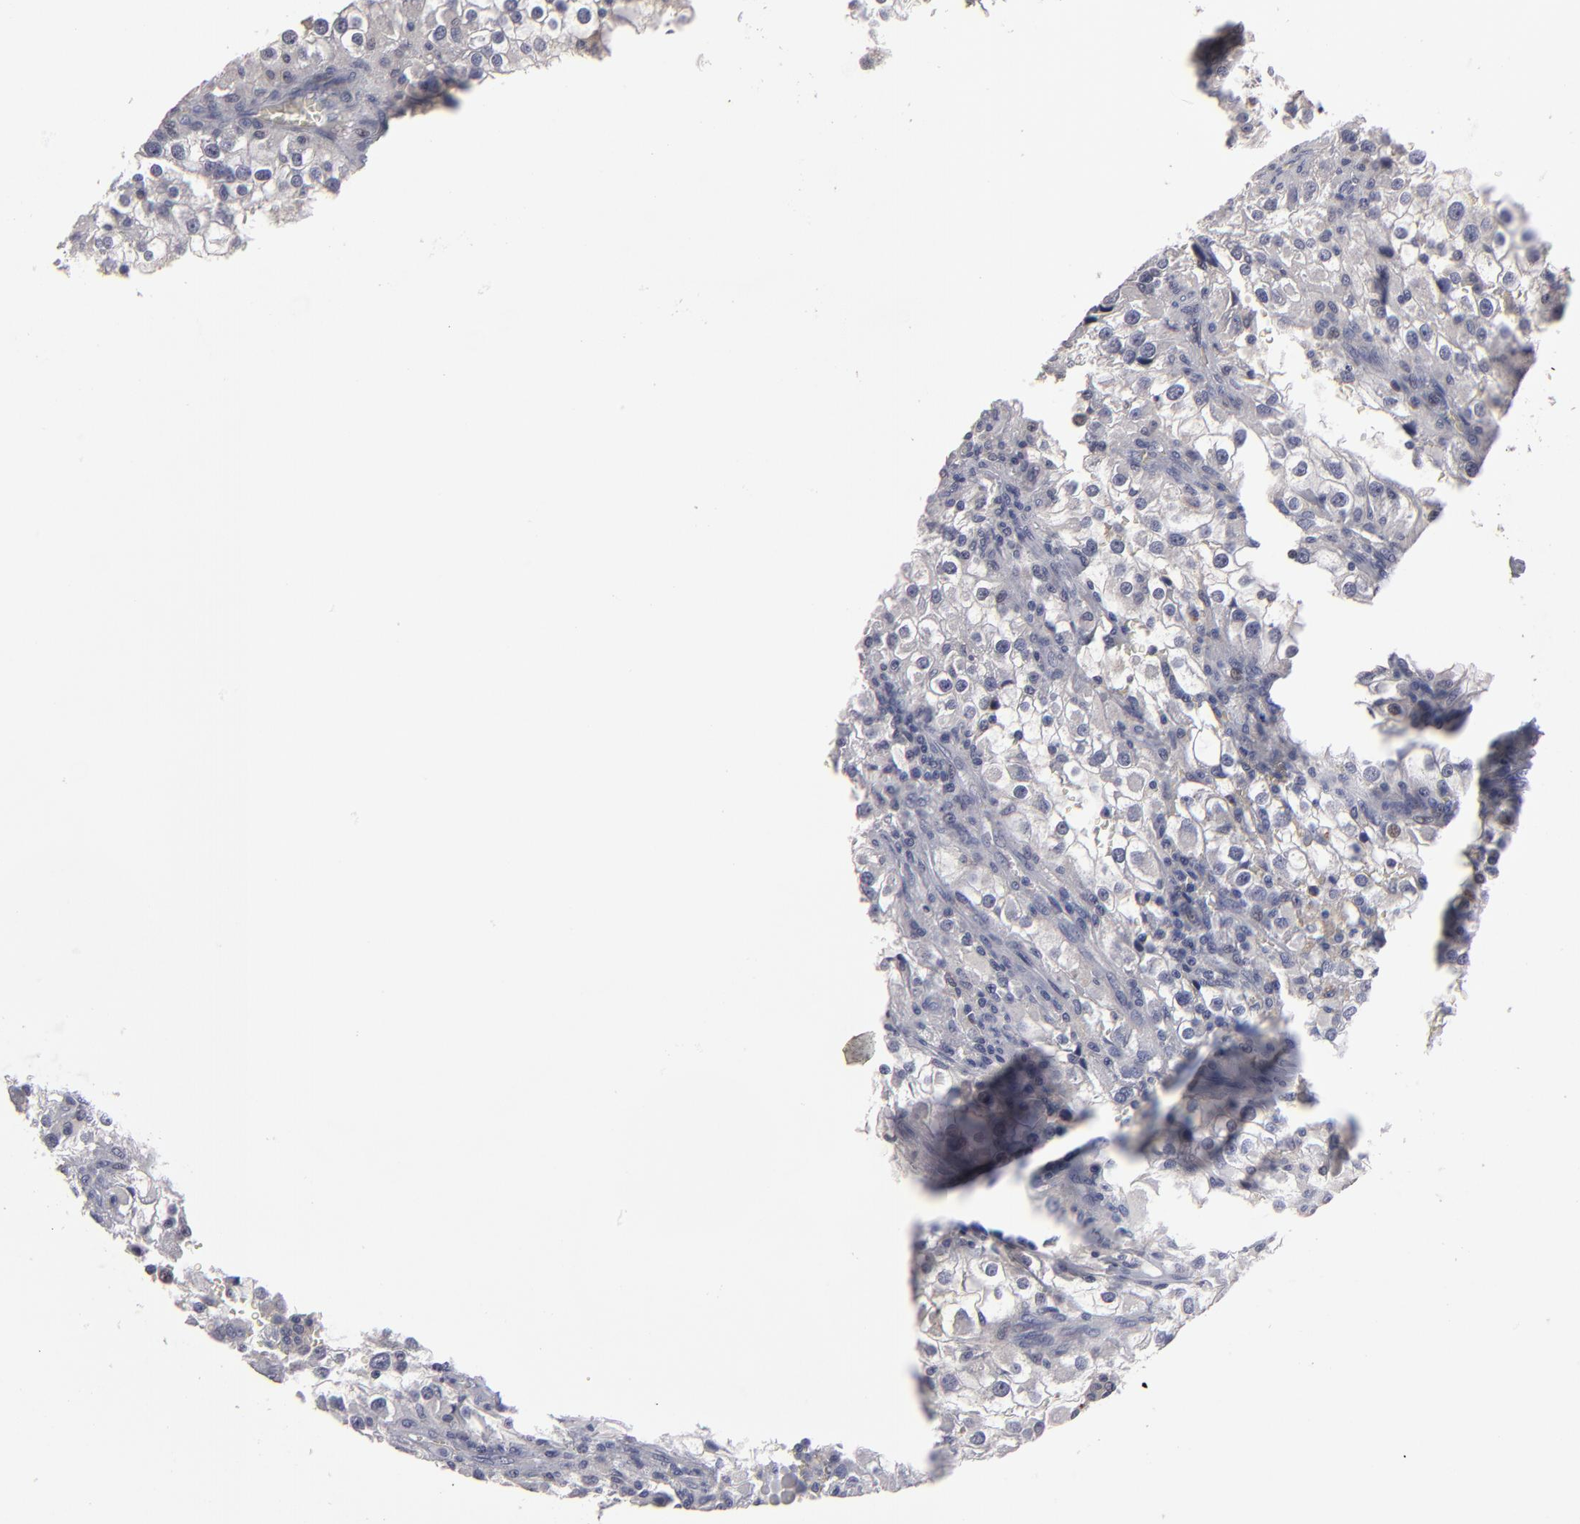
{"staining": {"intensity": "negative", "quantity": "none", "location": "none"}, "tissue": "renal cancer", "cell_type": "Tumor cells", "image_type": "cancer", "snomed": [{"axis": "morphology", "description": "Adenocarcinoma, NOS"}, {"axis": "topography", "description": "Kidney"}], "caption": "Immunohistochemical staining of renal cancer (adenocarcinoma) exhibits no significant staining in tumor cells. (DAB IHC with hematoxylin counter stain).", "gene": "GPM6B", "patient": {"sex": "female", "age": 52}}